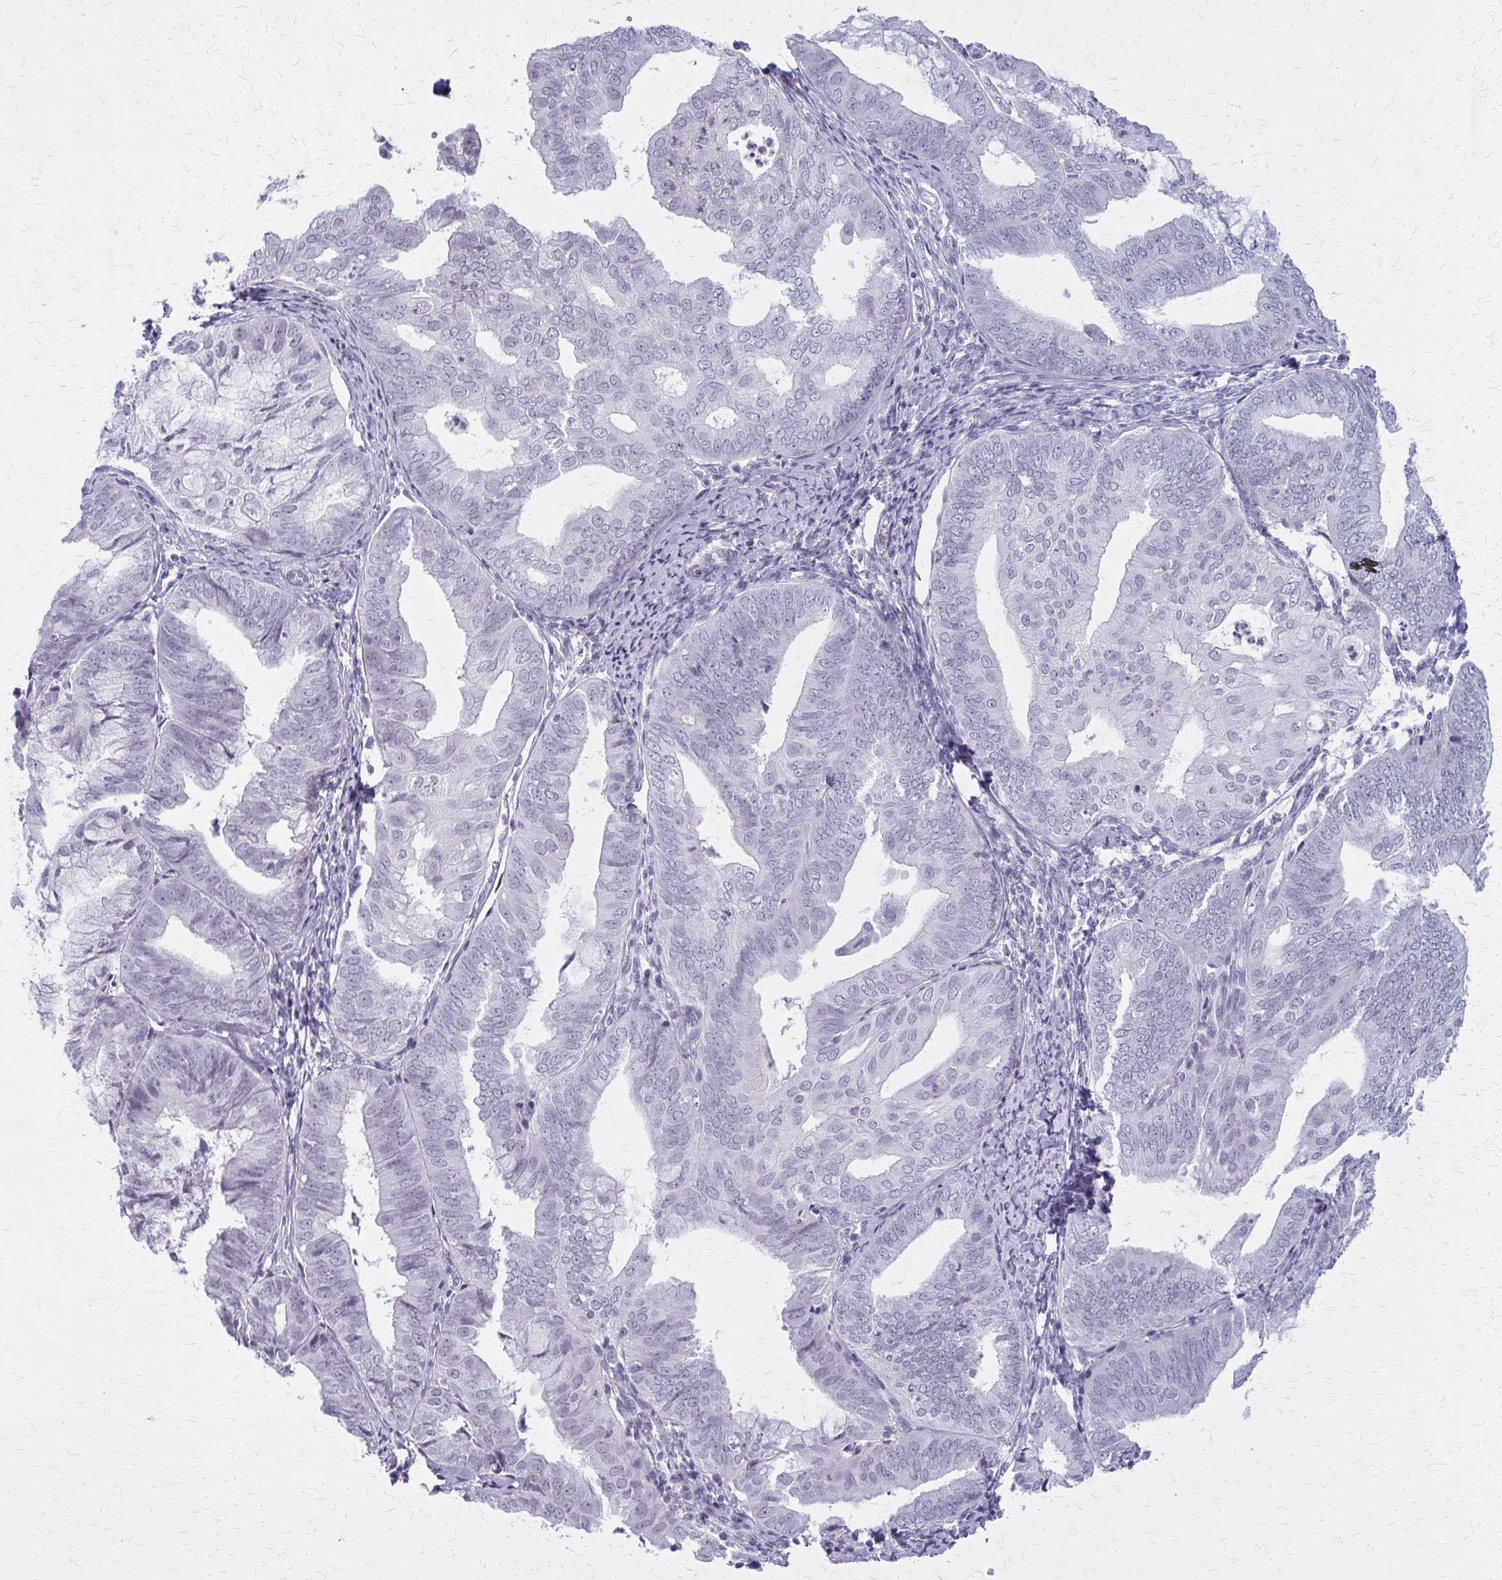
{"staining": {"intensity": "negative", "quantity": "none", "location": "none"}, "tissue": "endometrial cancer", "cell_type": "Tumor cells", "image_type": "cancer", "snomed": [{"axis": "morphology", "description": "Adenocarcinoma, NOS"}, {"axis": "topography", "description": "Endometrium"}], "caption": "Protein analysis of adenocarcinoma (endometrial) reveals no significant positivity in tumor cells.", "gene": "CASQ2", "patient": {"sex": "female", "age": 75}}